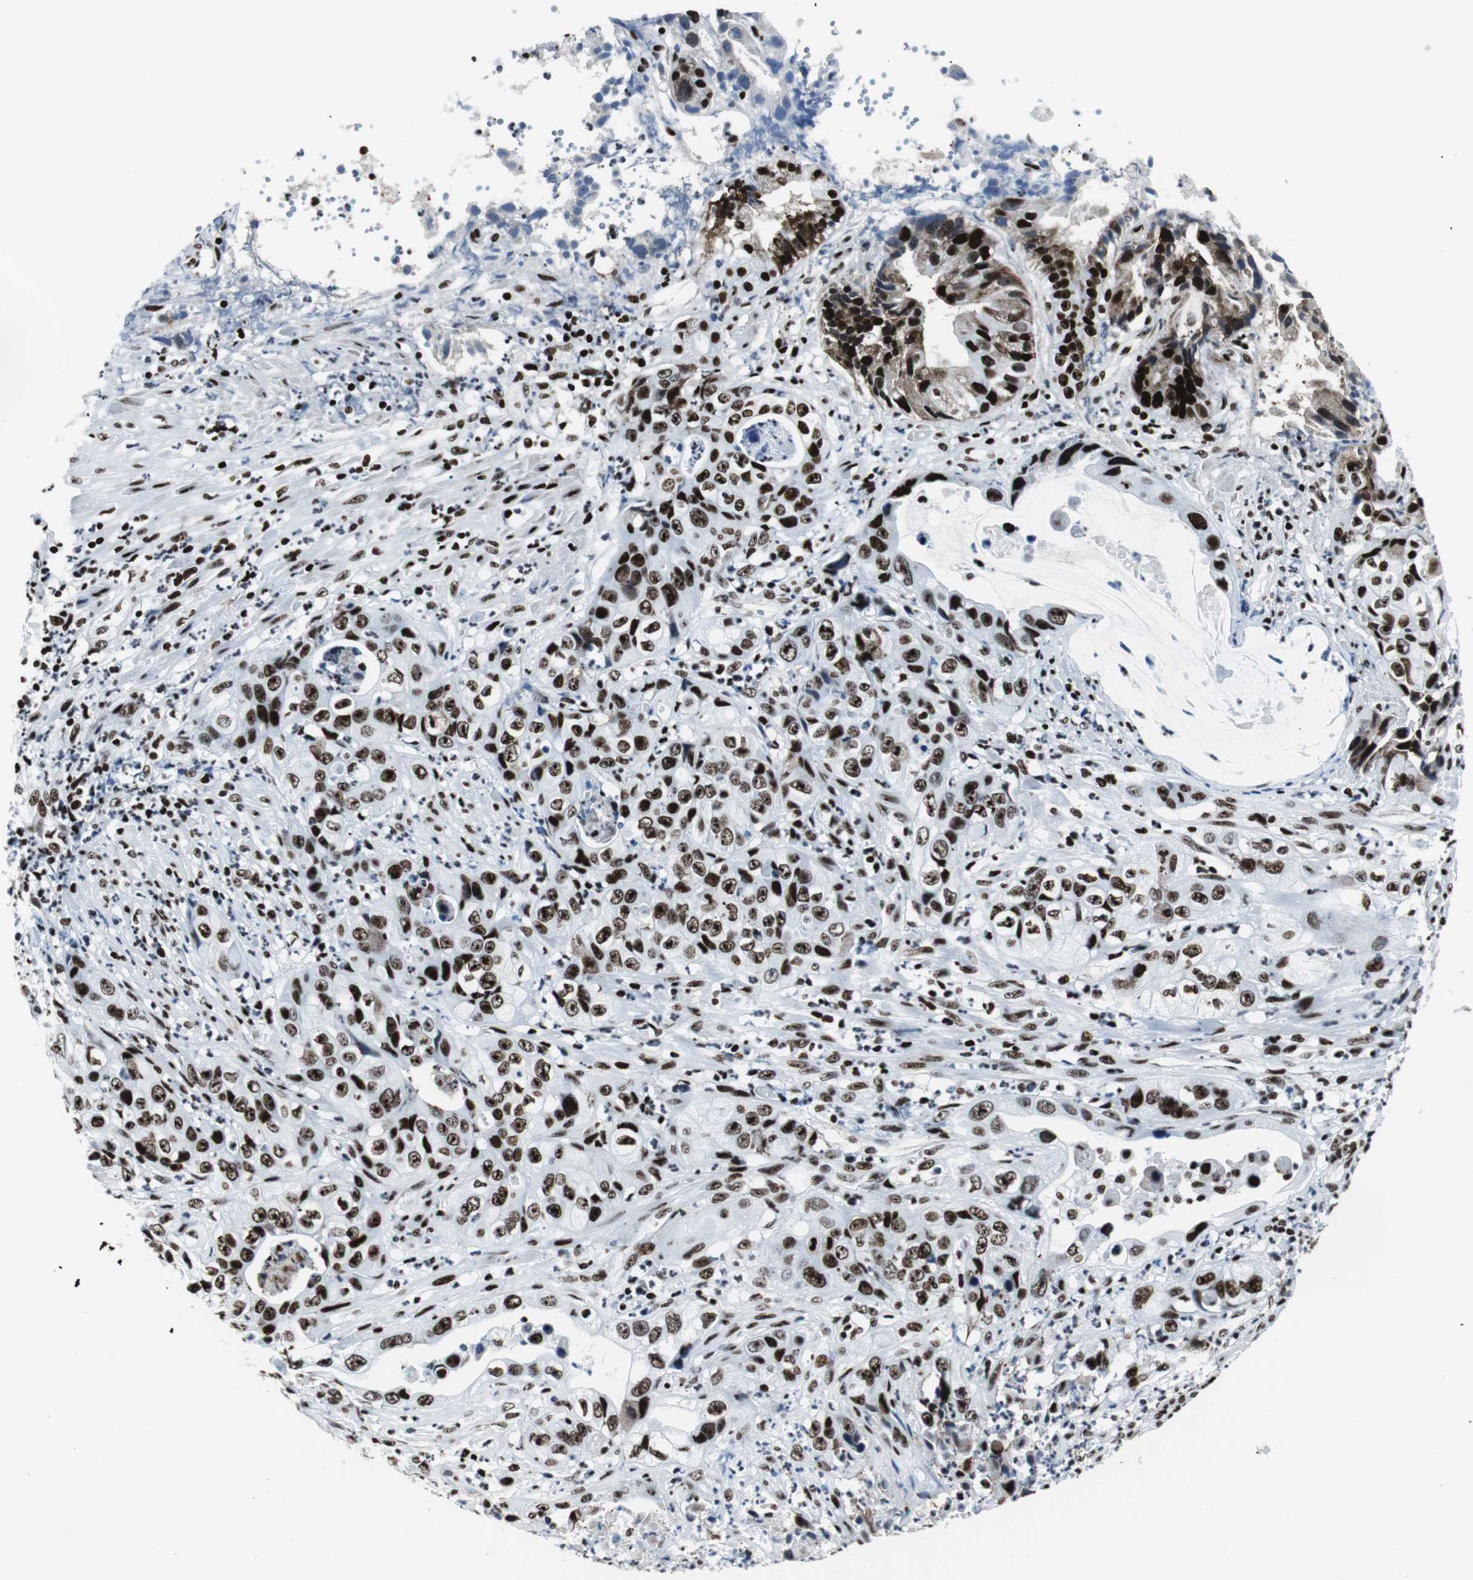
{"staining": {"intensity": "strong", "quantity": ">75%", "location": "nuclear"}, "tissue": "liver cancer", "cell_type": "Tumor cells", "image_type": "cancer", "snomed": [{"axis": "morphology", "description": "Cholangiocarcinoma"}, {"axis": "topography", "description": "Liver"}], "caption": "Human liver cancer stained with a brown dye demonstrates strong nuclear positive staining in about >75% of tumor cells.", "gene": "NCL", "patient": {"sex": "female", "age": 61}}